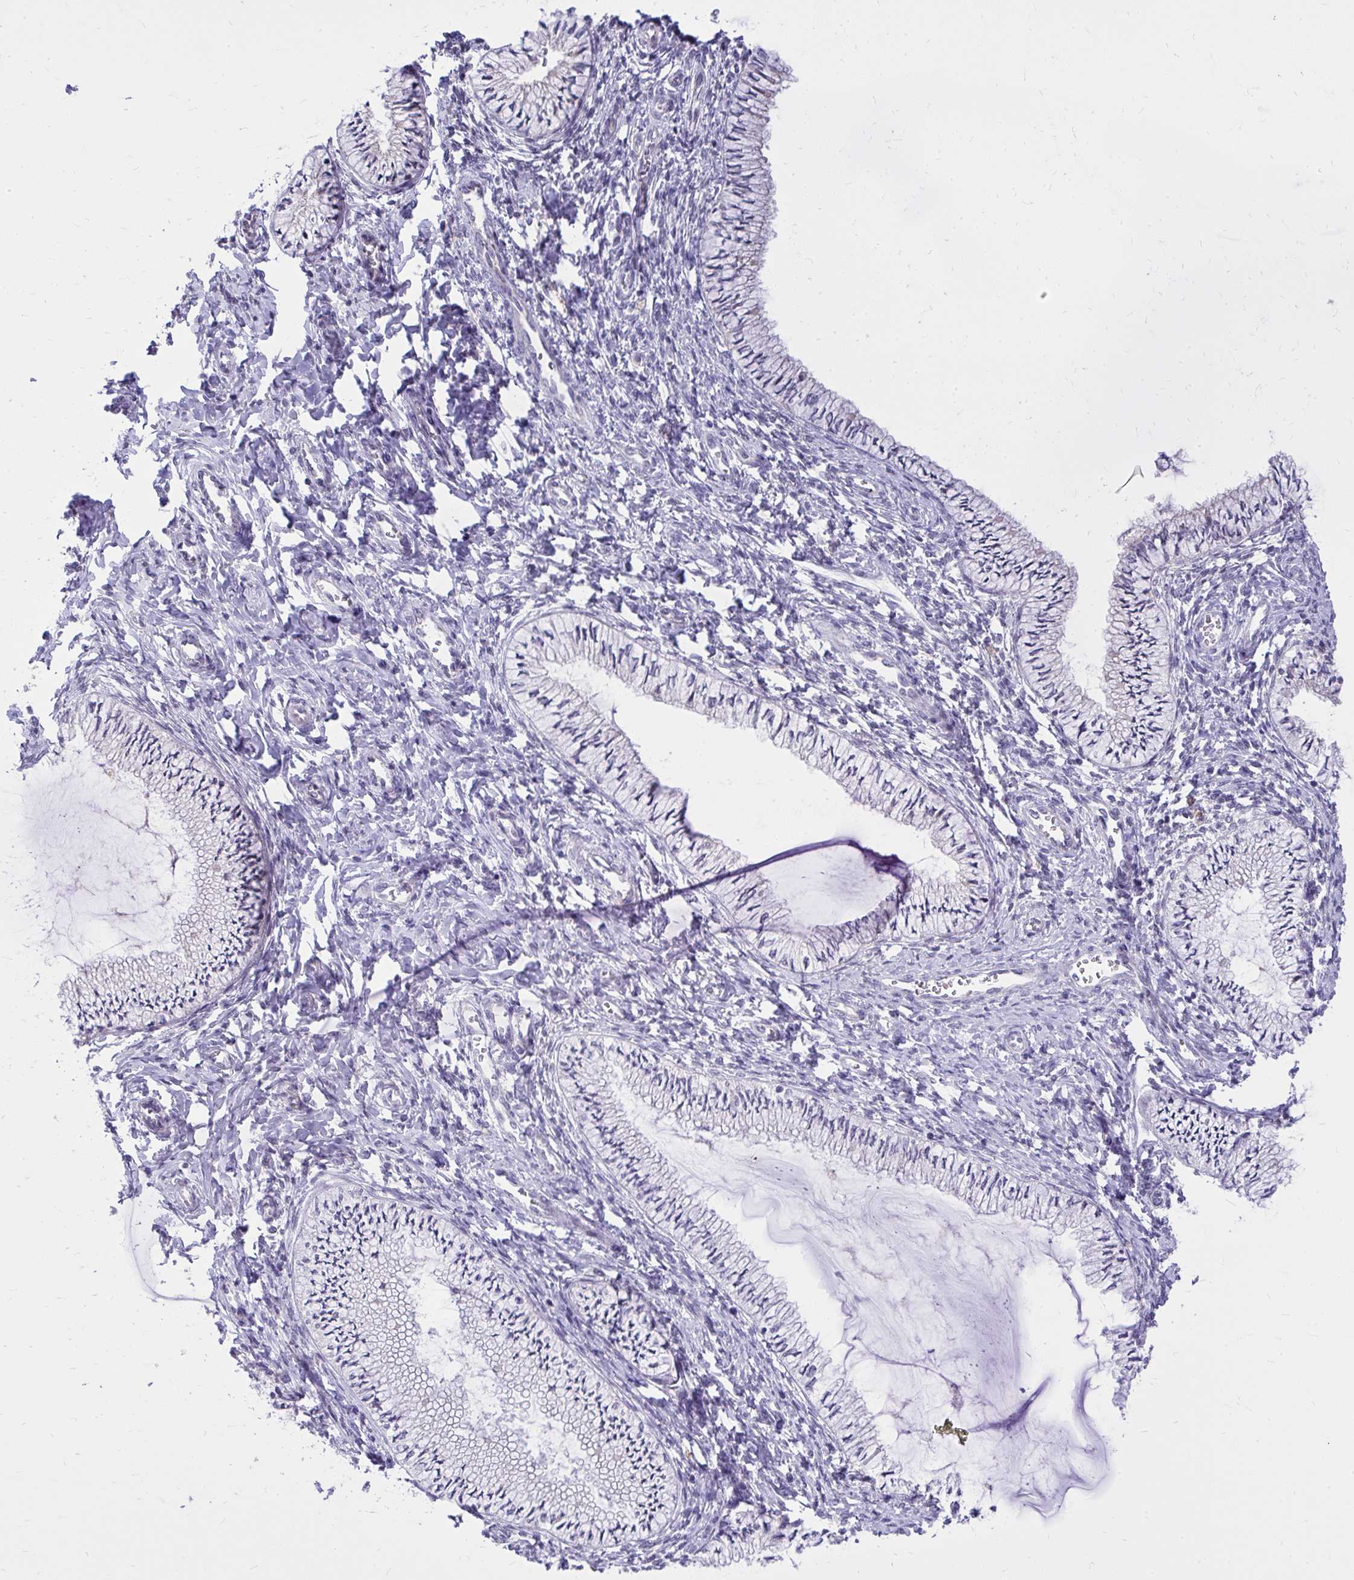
{"staining": {"intensity": "negative", "quantity": "none", "location": "none"}, "tissue": "cervix", "cell_type": "Glandular cells", "image_type": "normal", "snomed": [{"axis": "morphology", "description": "Normal tissue, NOS"}, {"axis": "topography", "description": "Cervix"}], "caption": "Cervix stained for a protein using IHC exhibits no positivity glandular cells.", "gene": "DPY19L1", "patient": {"sex": "female", "age": 24}}